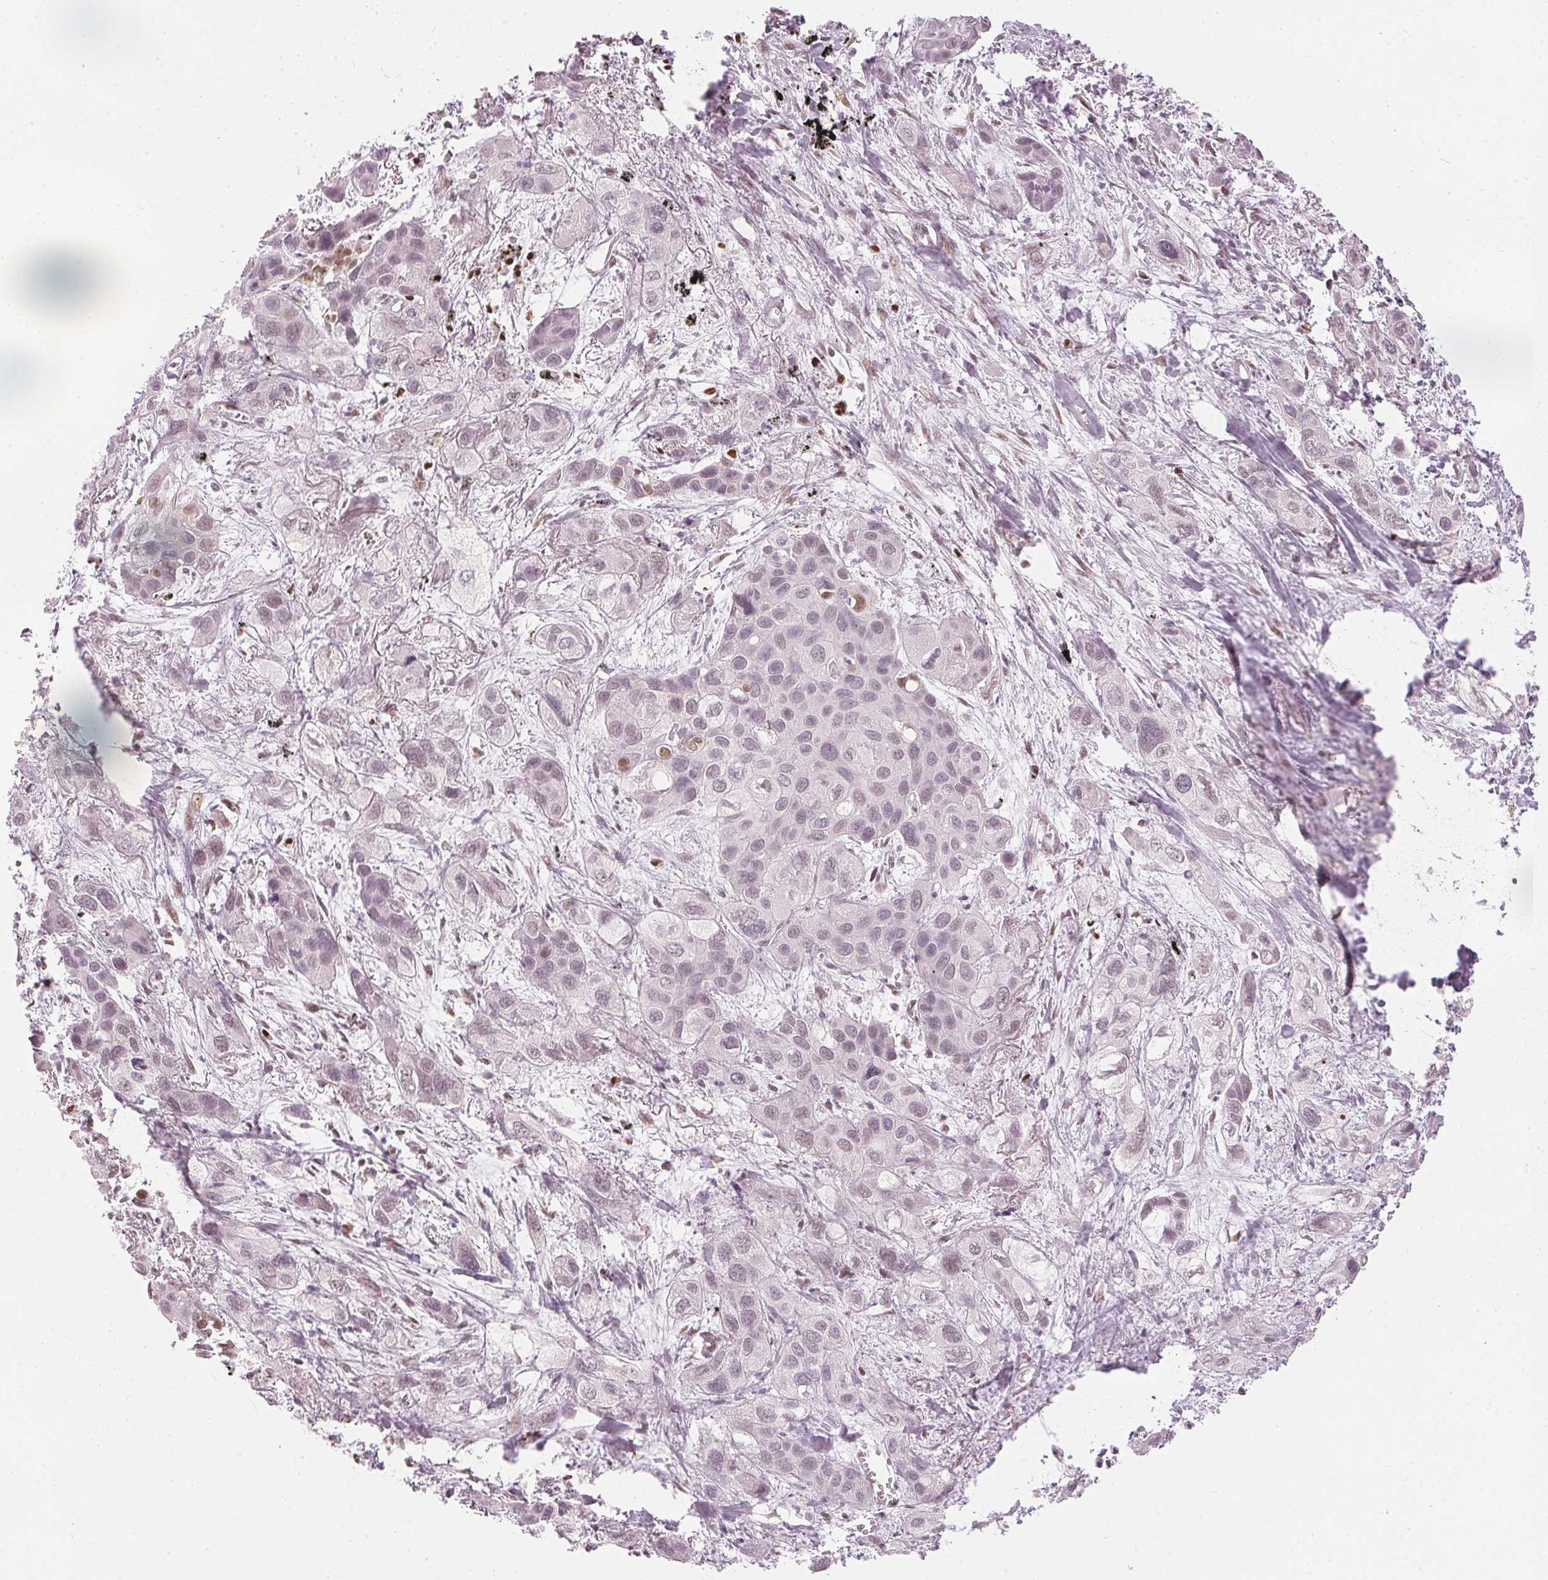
{"staining": {"intensity": "negative", "quantity": "none", "location": "none"}, "tissue": "lung cancer", "cell_type": "Tumor cells", "image_type": "cancer", "snomed": [{"axis": "morphology", "description": "Squamous cell carcinoma, NOS"}, {"axis": "morphology", "description": "Squamous cell carcinoma, metastatic, NOS"}, {"axis": "topography", "description": "Lung"}], "caption": "Photomicrograph shows no protein staining in tumor cells of lung cancer (squamous cell carcinoma) tissue.", "gene": "SLC39A3", "patient": {"sex": "male", "age": 59}}